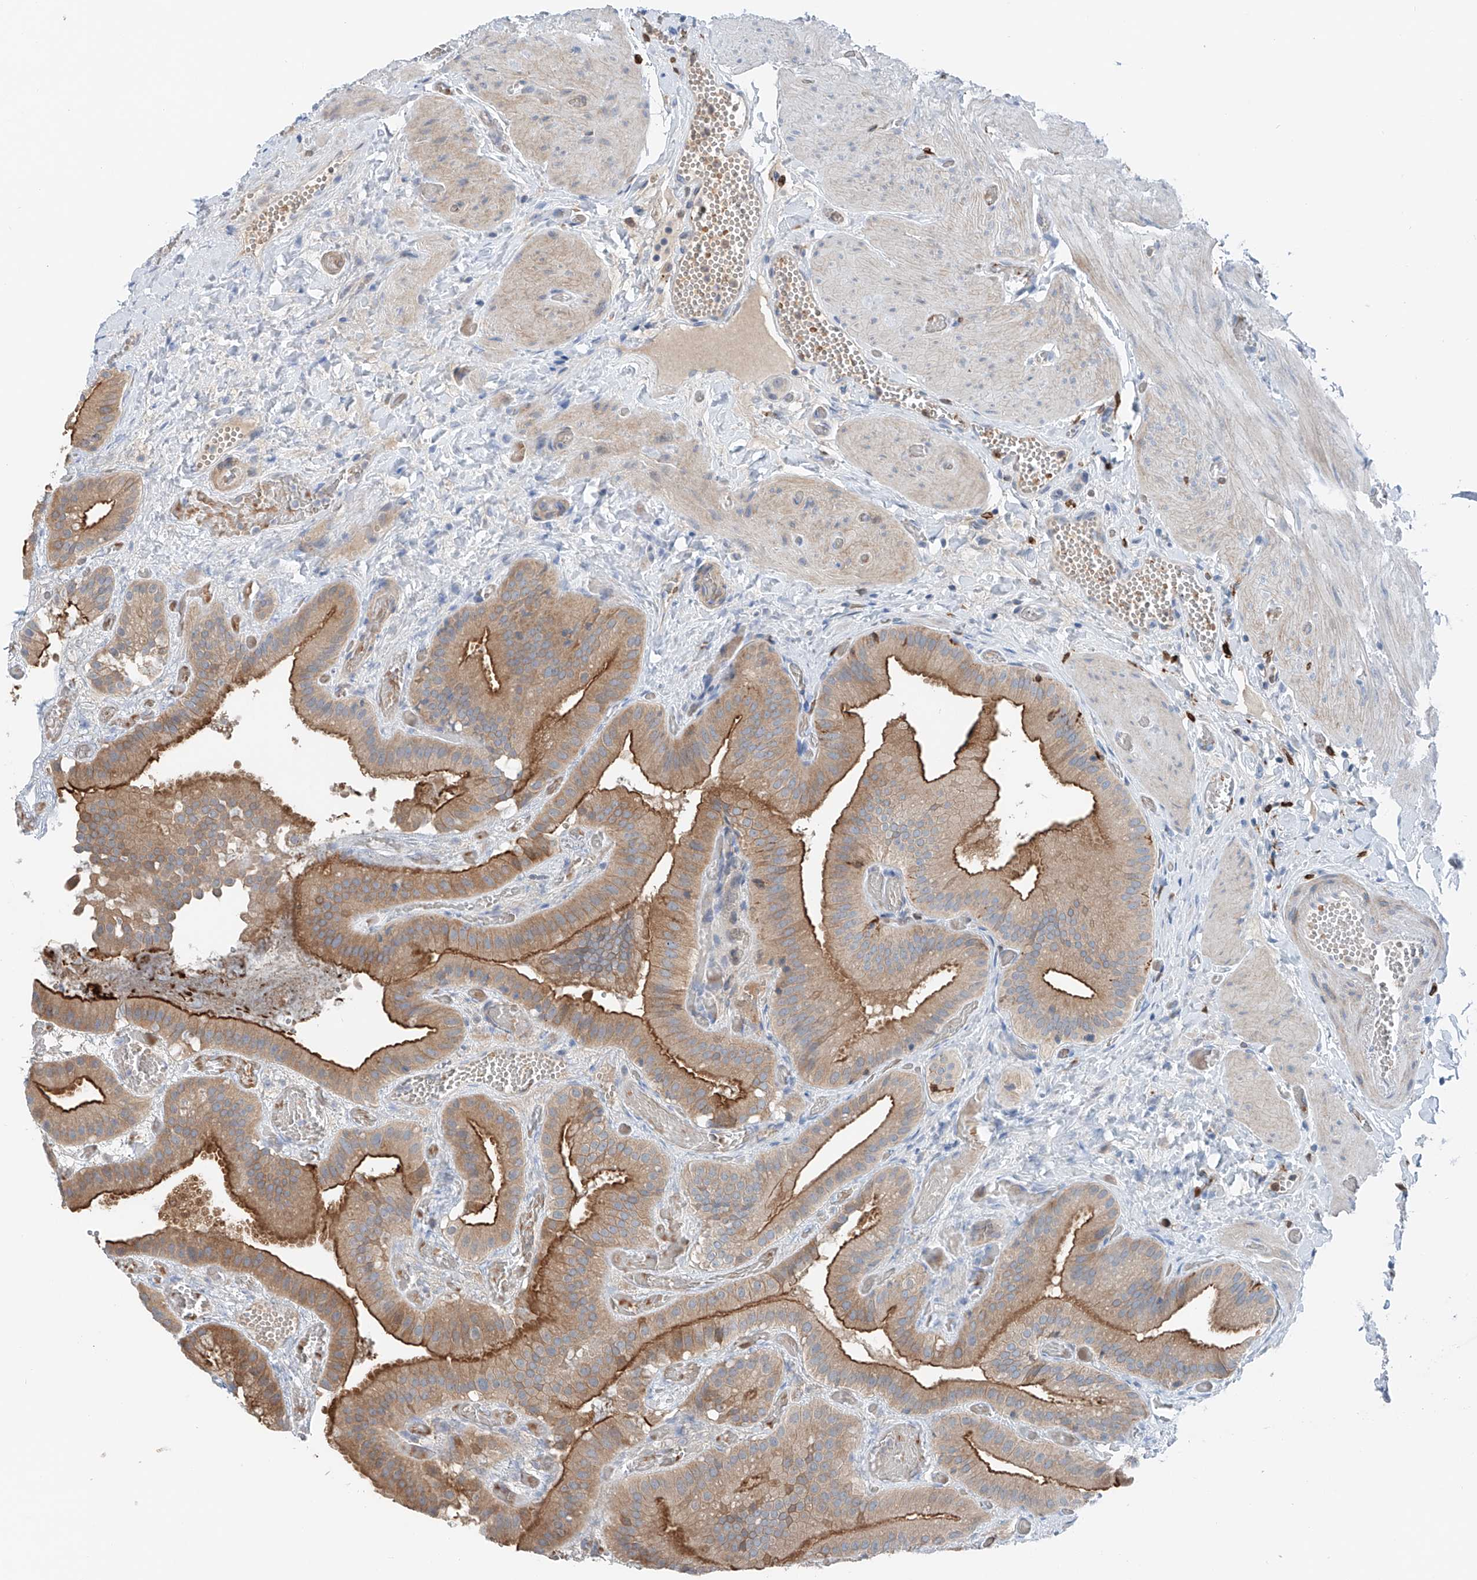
{"staining": {"intensity": "moderate", "quantity": ">75%", "location": "cytoplasmic/membranous"}, "tissue": "gallbladder", "cell_type": "Glandular cells", "image_type": "normal", "snomed": [{"axis": "morphology", "description": "Normal tissue, NOS"}, {"axis": "topography", "description": "Gallbladder"}], "caption": "Unremarkable gallbladder reveals moderate cytoplasmic/membranous expression in about >75% of glandular cells (brown staining indicates protein expression, while blue staining denotes nuclei)..", "gene": "TBXAS1", "patient": {"sex": "female", "age": 64}}